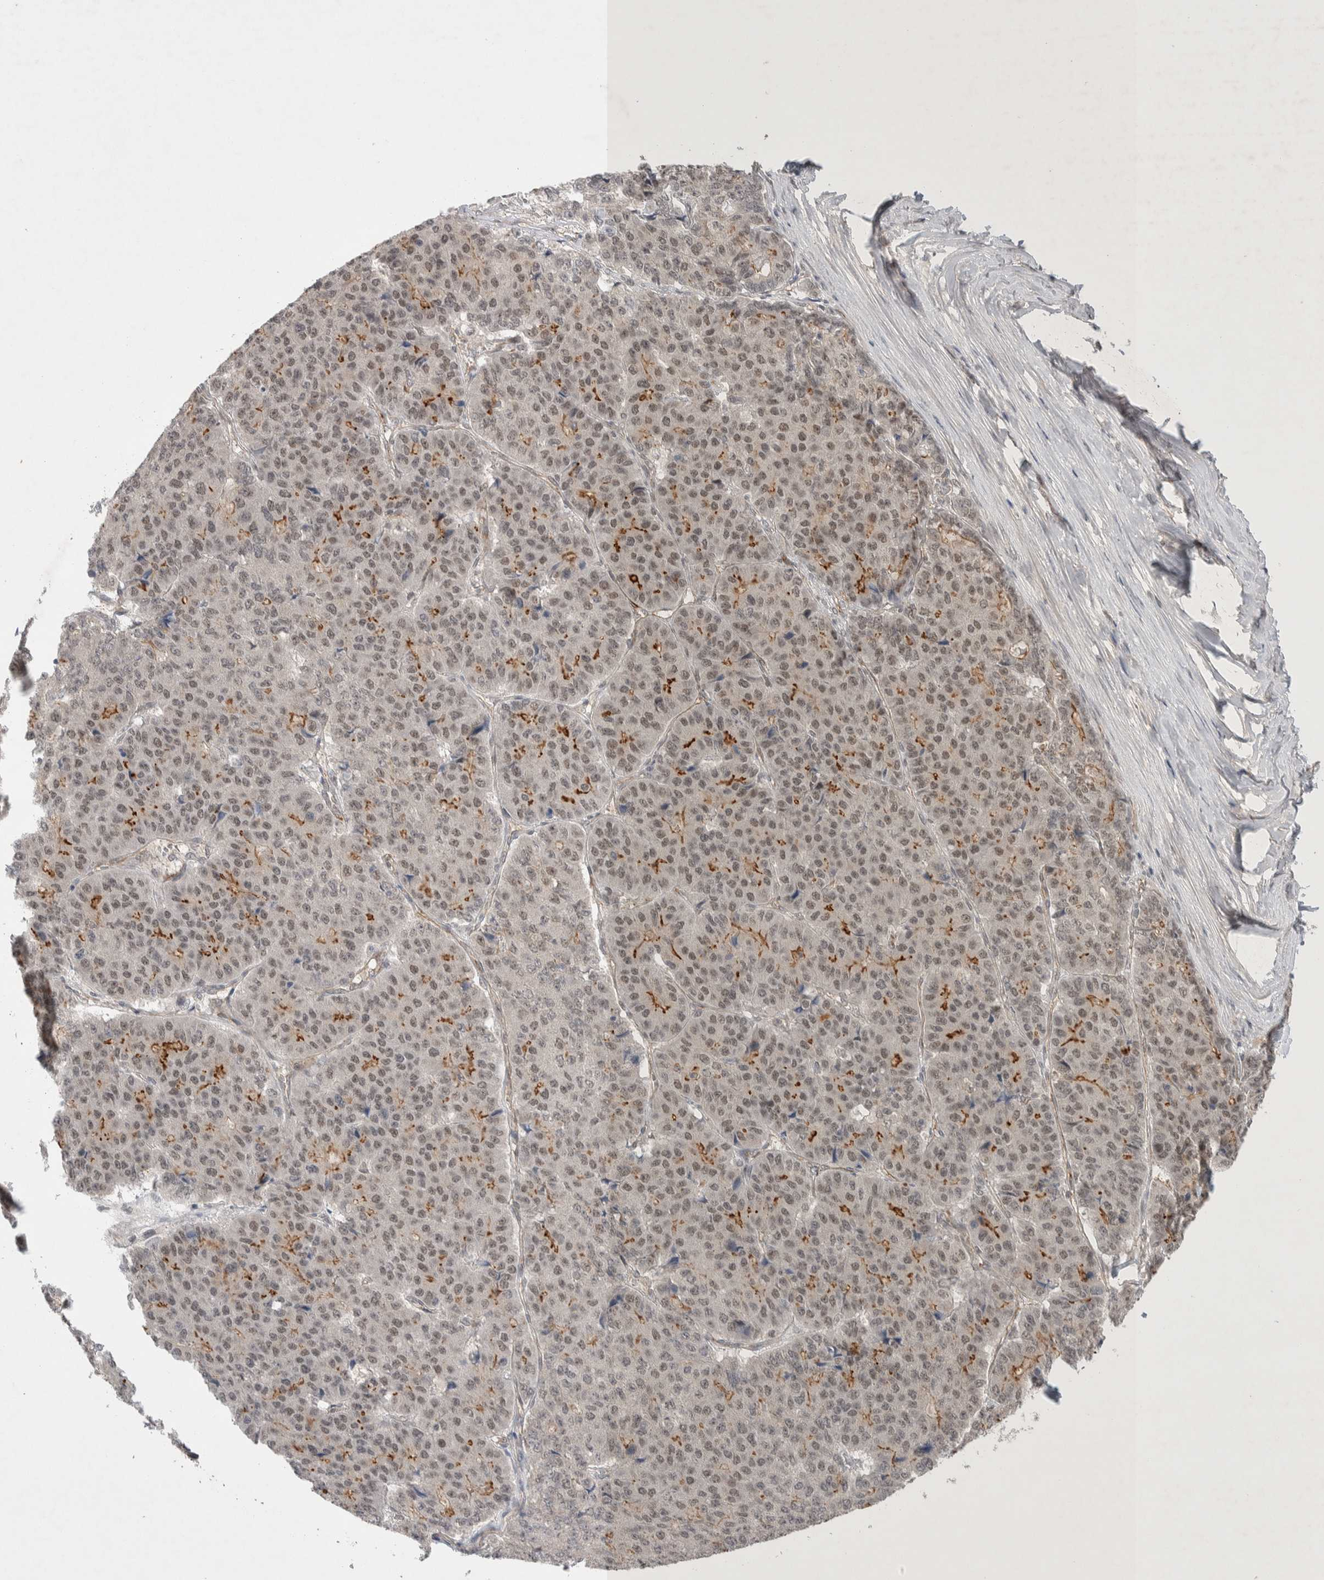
{"staining": {"intensity": "weak", "quantity": ">75%", "location": "nuclear"}, "tissue": "pancreatic cancer", "cell_type": "Tumor cells", "image_type": "cancer", "snomed": [{"axis": "morphology", "description": "Adenocarcinoma, NOS"}, {"axis": "topography", "description": "Pancreas"}], "caption": "An immunohistochemistry (IHC) image of tumor tissue is shown. Protein staining in brown labels weak nuclear positivity in pancreatic cancer (adenocarcinoma) within tumor cells.", "gene": "ZNF704", "patient": {"sex": "male", "age": 50}}